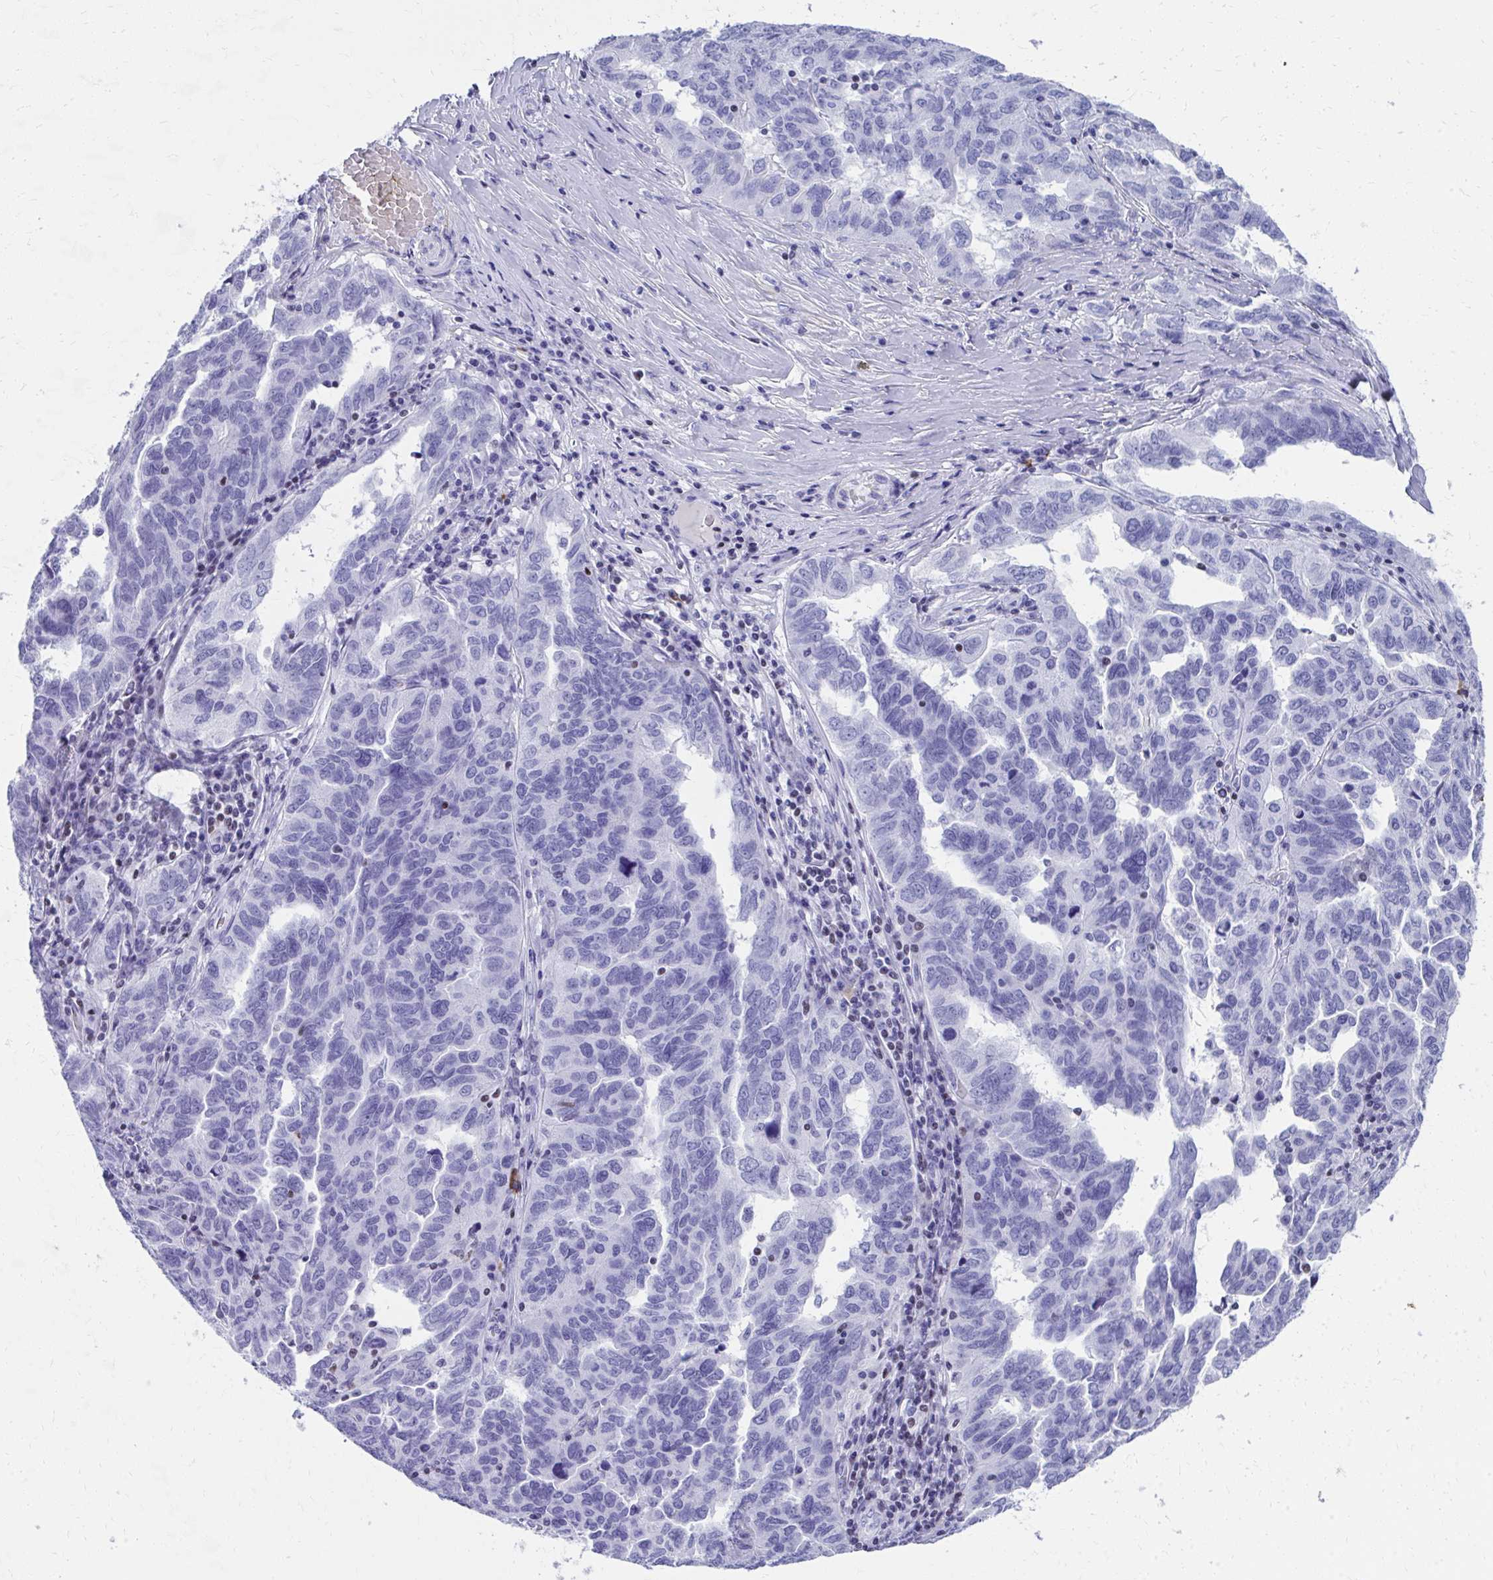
{"staining": {"intensity": "negative", "quantity": "none", "location": "none"}, "tissue": "ovarian cancer", "cell_type": "Tumor cells", "image_type": "cancer", "snomed": [{"axis": "morphology", "description": "Cystadenocarcinoma, serous, NOS"}, {"axis": "topography", "description": "Ovary"}], "caption": "This is an IHC image of serous cystadenocarcinoma (ovarian). There is no staining in tumor cells.", "gene": "RUNX3", "patient": {"sex": "female", "age": 64}}